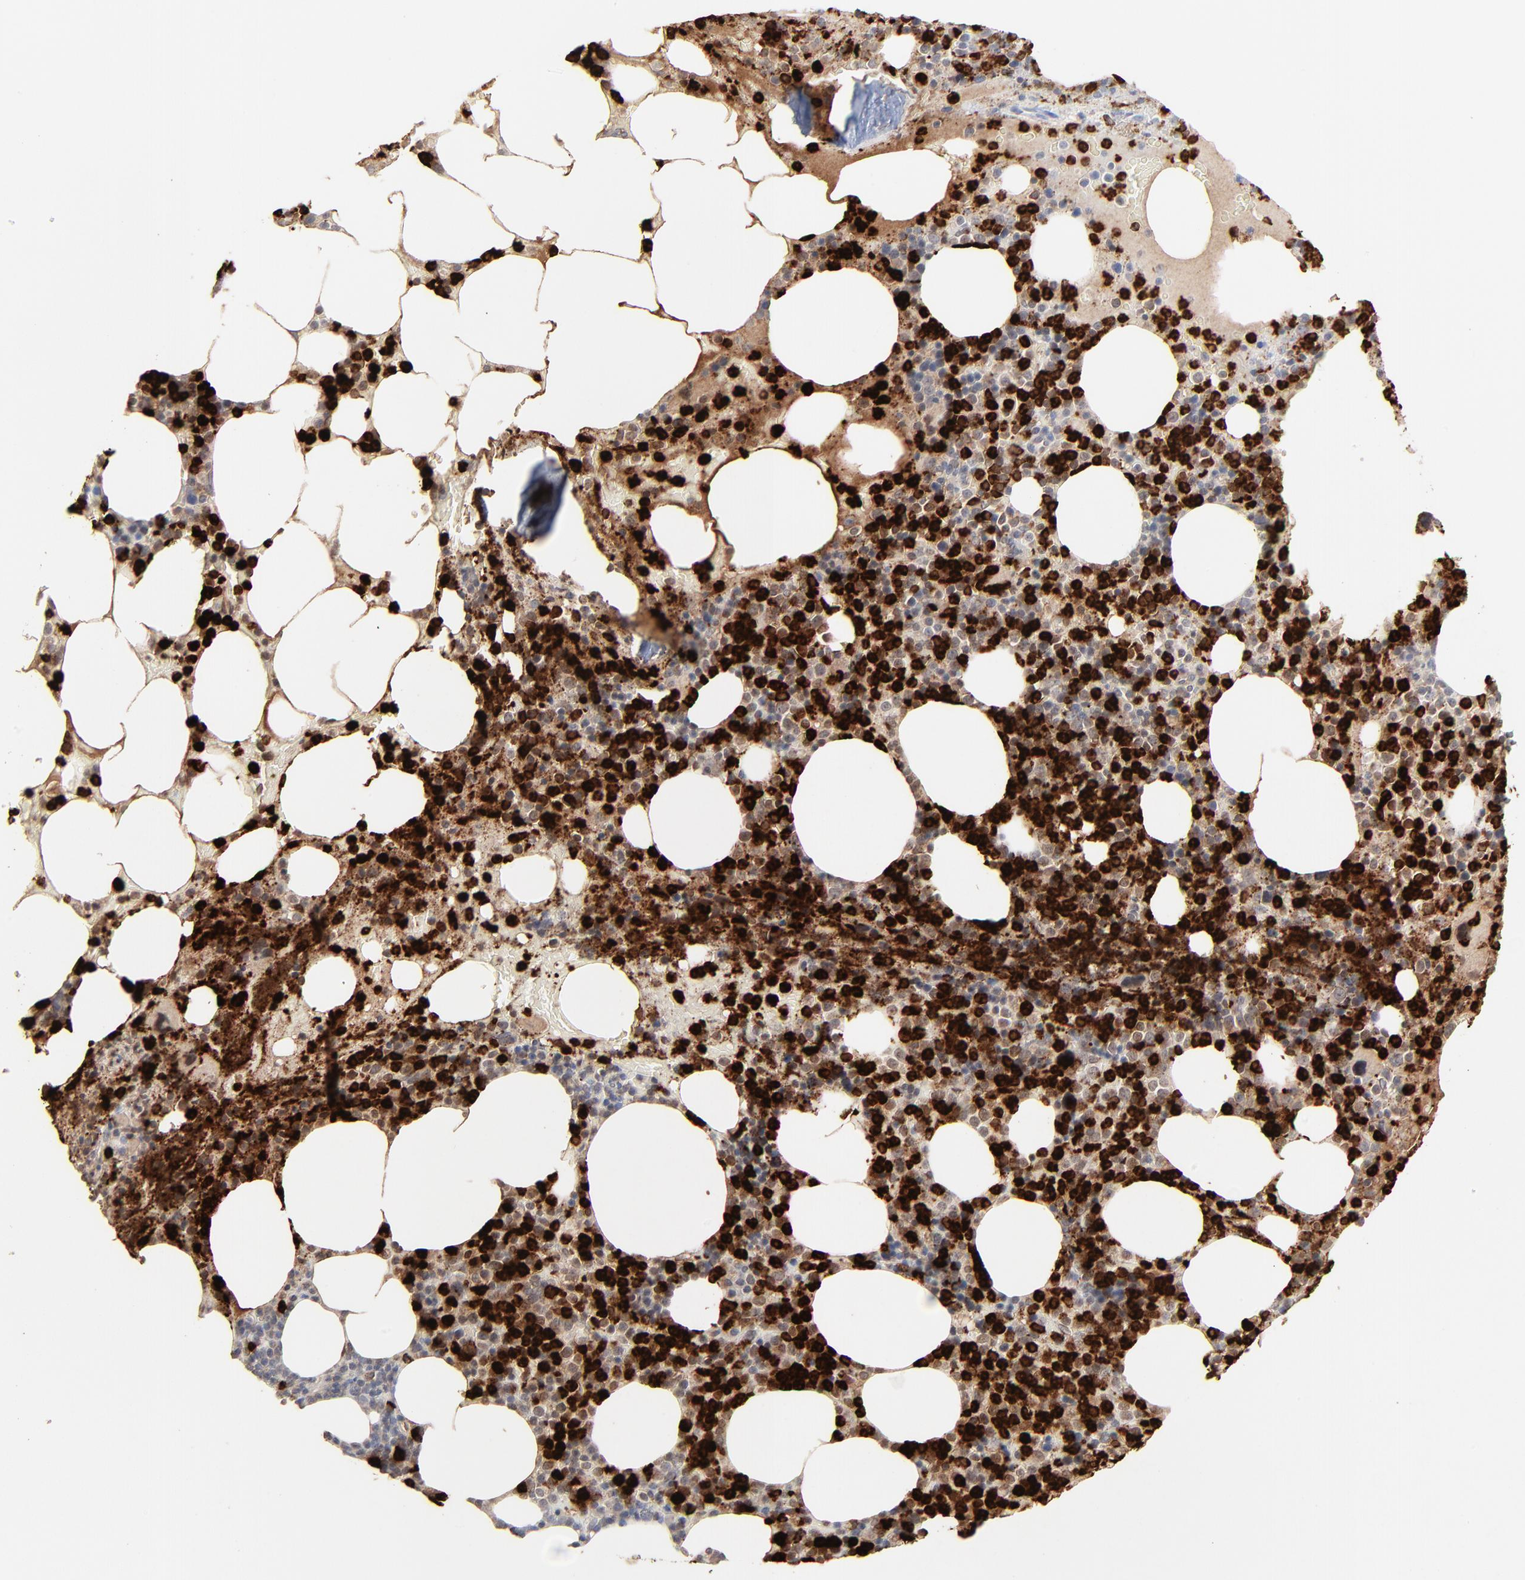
{"staining": {"intensity": "strong", "quantity": "25%-75%", "location": "cytoplasmic/membranous"}, "tissue": "bone marrow", "cell_type": "Hematopoietic cells", "image_type": "normal", "snomed": [{"axis": "morphology", "description": "Normal tissue, NOS"}, {"axis": "topography", "description": "Bone marrow"}], "caption": "Immunohistochemistry (DAB (3,3'-diaminobenzidine)) staining of benign human bone marrow exhibits strong cytoplasmic/membranous protein expression in approximately 25%-75% of hematopoietic cells.", "gene": "LCN2", "patient": {"sex": "female", "age": 66}}